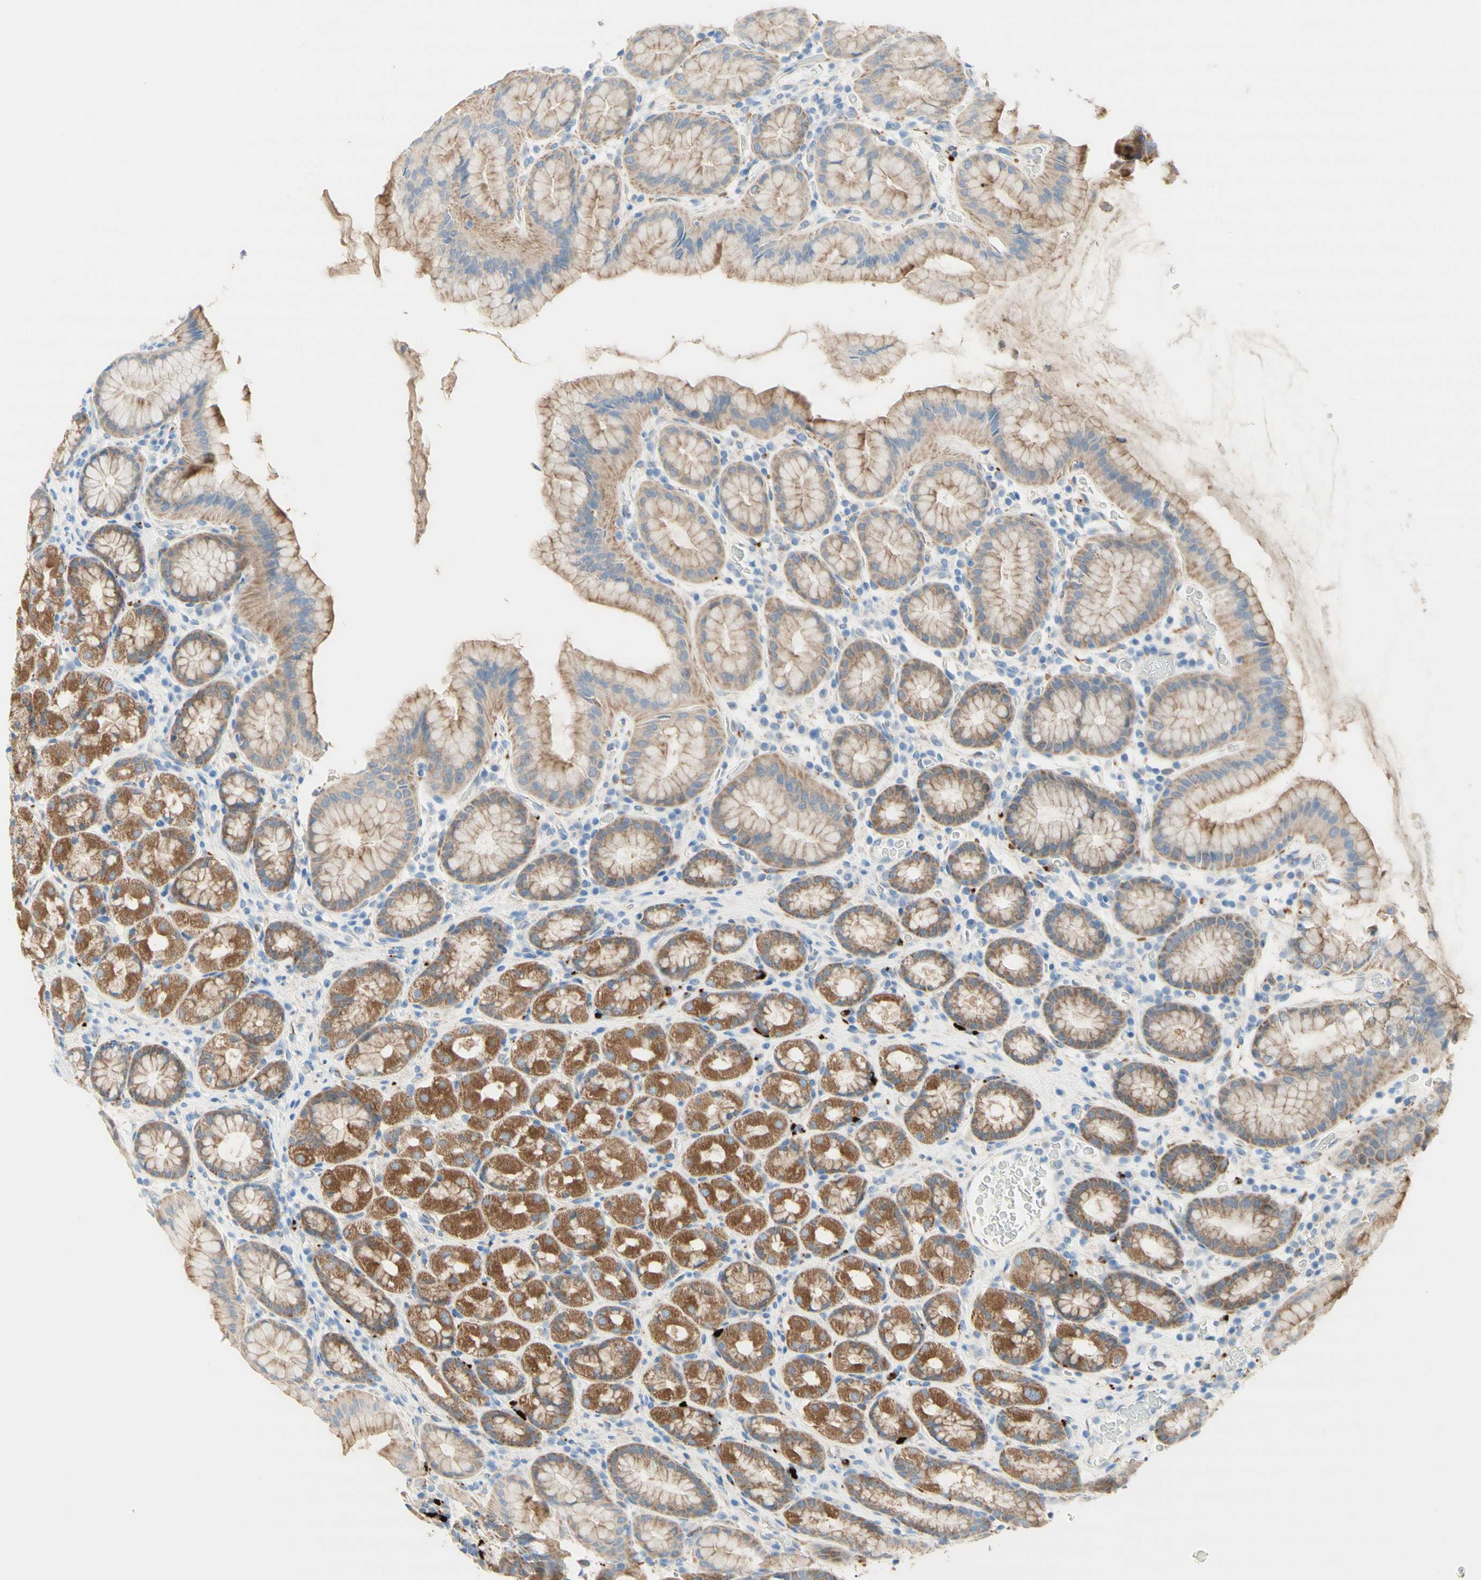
{"staining": {"intensity": "moderate", "quantity": "25%-75%", "location": "cytoplasmic/membranous"}, "tissue": "stomach", "cell_type": "Glandular cells", "image_type": "normal", "snomed": [{"axis": "morphology", "description": "Normal tissue, NOS"}, {"axis": "topography", "description": "Stomach, upper"}], "caption": "A brown stain highlights moderate cytoplasmic/membranous staining of a protein in glandular cells of normal stomach.", "gene": "URB2", "patient": {"sex": "male", "age": 68}}